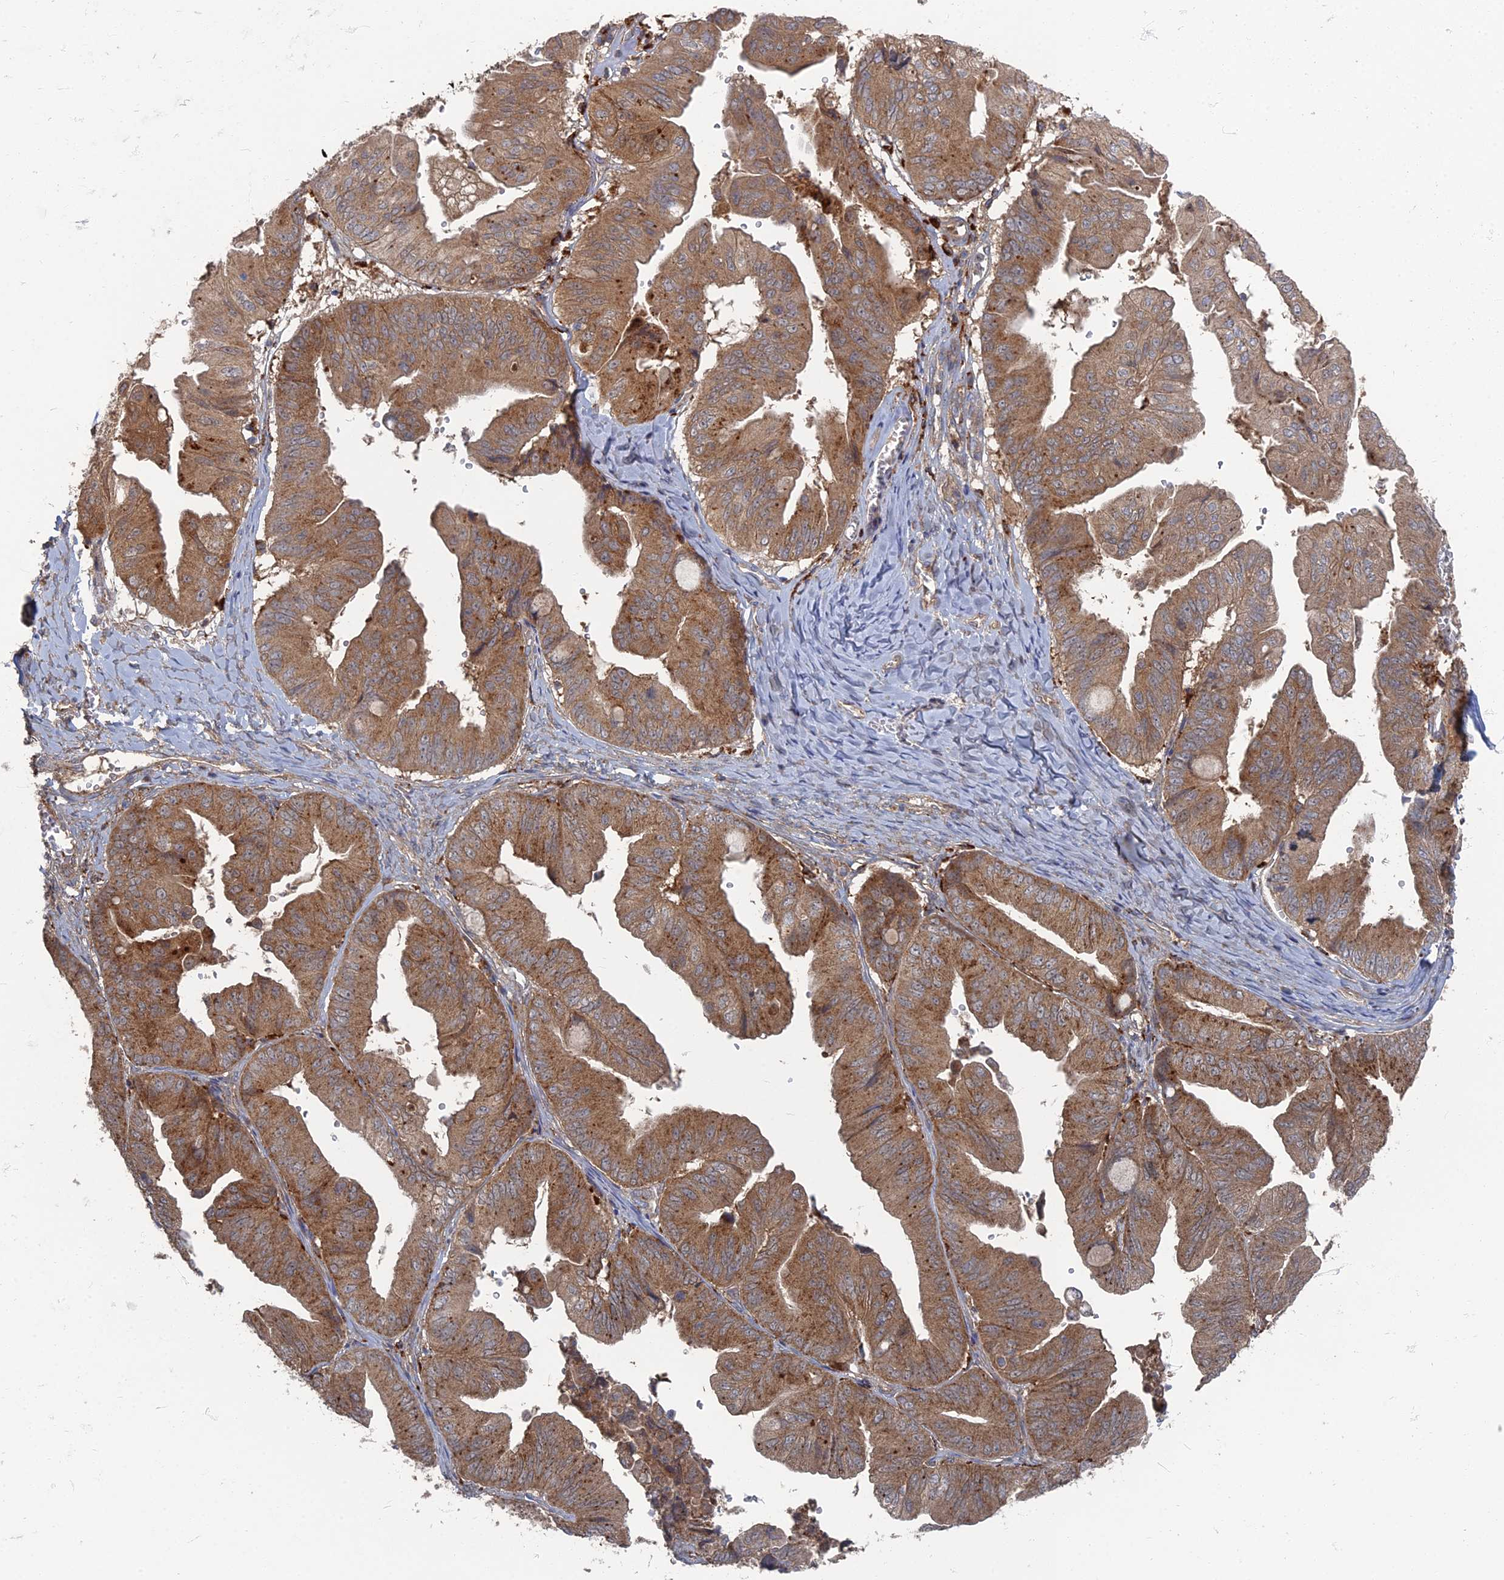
{"staining": {"intensity": "moderate", "quantity": ">75%", "location": "cytoplasmic/membranous"}, "tissue": "ovarian cancer", "cell_type": "Tumor cells", "image_type": "cancer", "snomed": [{"axis": "morphology", "description": "Cystadenocarcinoma, mucinous, NOS"}, {"axis": "topography", "description": "Ovary"}], "caption": "Tumor cells reveal medium levels of moderate cytoplasmic/membranous positivity in about >75% of cells in ovarian cancer (mucinous cystadenocarcinoma).", "gene": "PPCDC", "patient": {"sex": "female", "age": 61}}